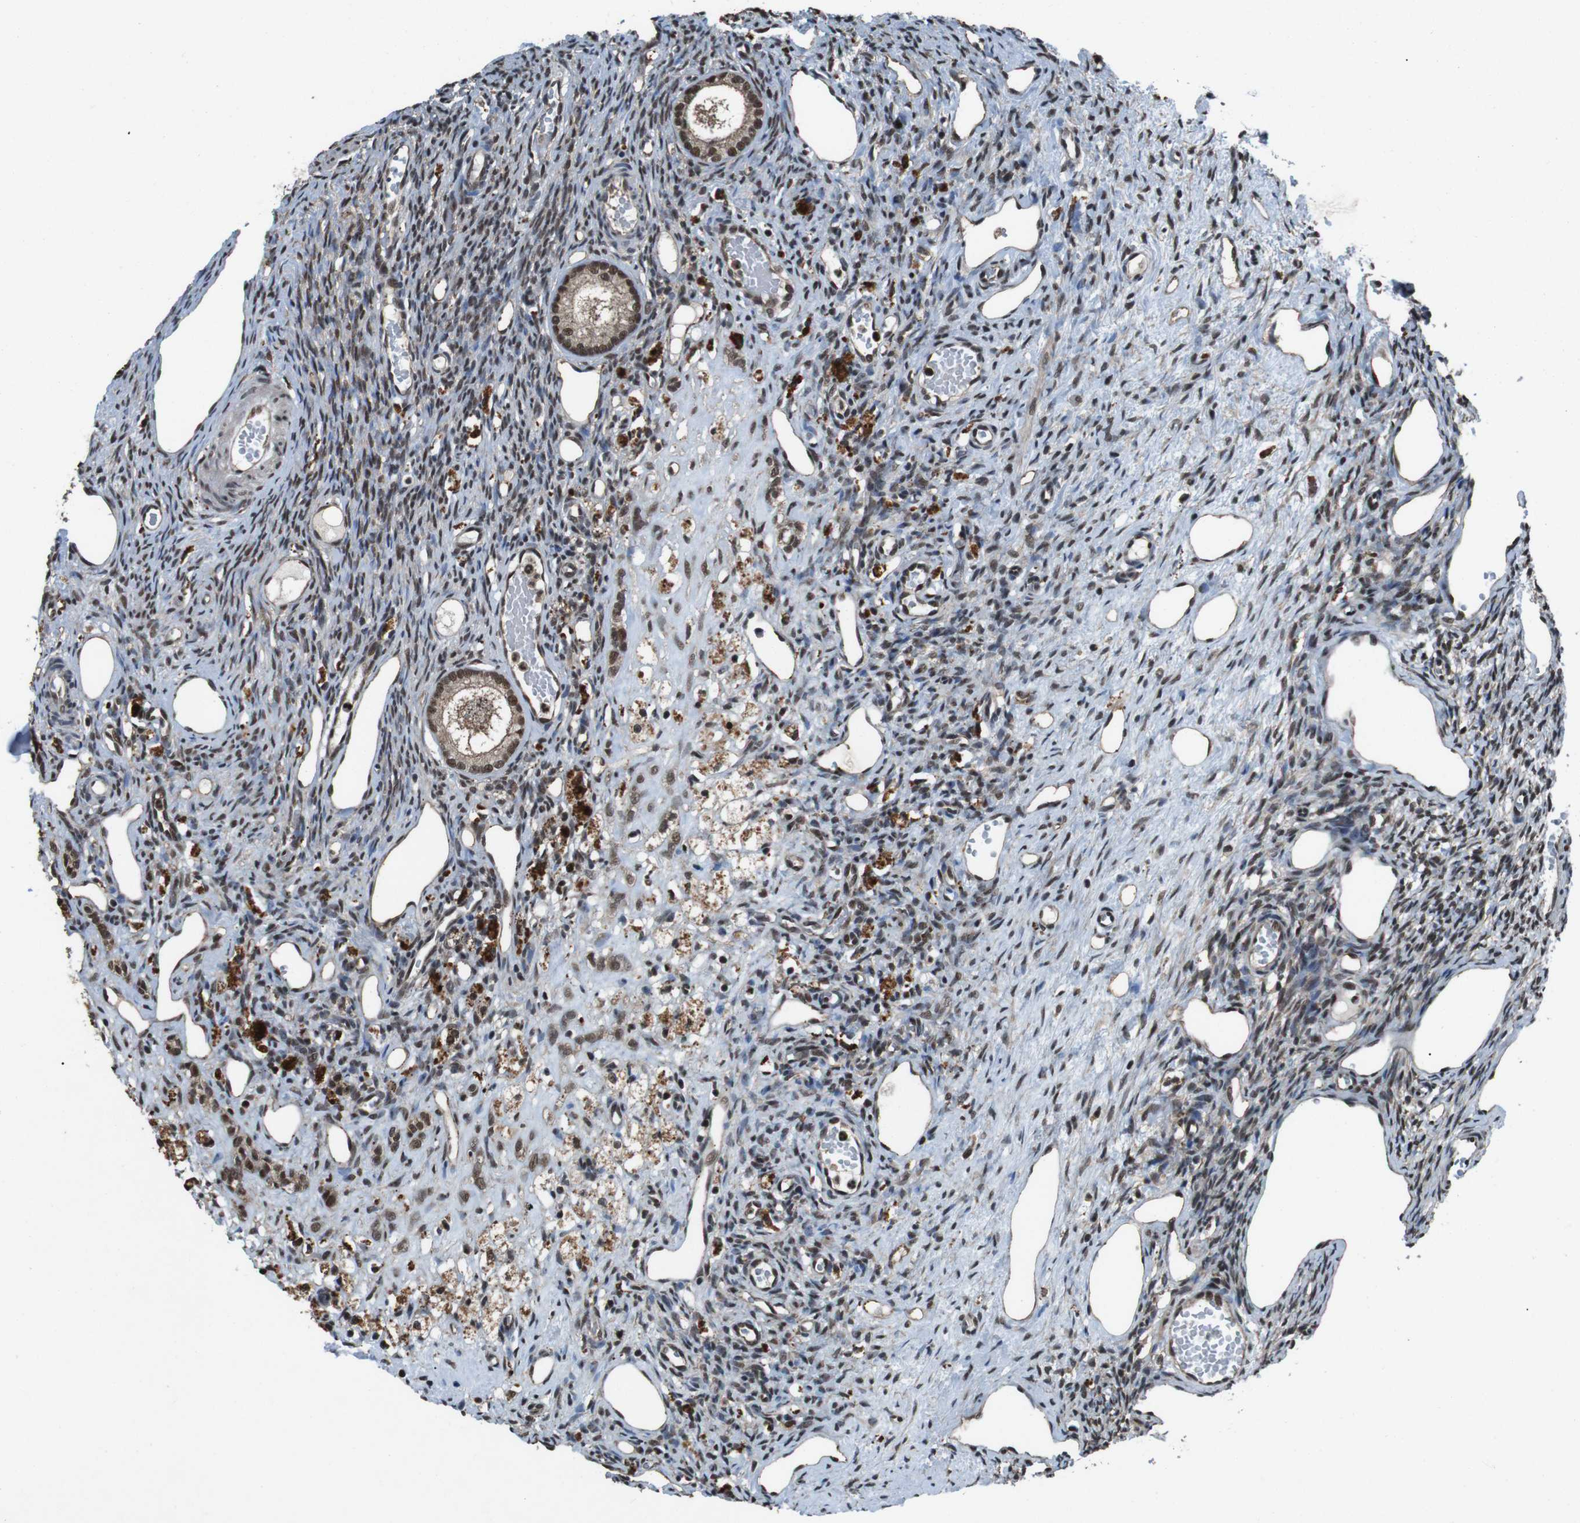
{"staining": {"intensity": "moderate", "quantity": ">75%", "location": "cytoplasmic/membranous,nuclear"}, "tissue": "ovary", "cell_type": "Follicle cells", "image_type": "normal", "snomed": [{"axis": "morphology", "description": "Normal tissue, NOS"}, {"axis": "topography", "description": "Ovary"}], "caption": "Brown immunohistochemical staining in unremarkable ovary shows moderate cytoplasmic/membranous,nuclear positivity in approximately >75% of follicle cells. (Stains: DAB (3,3'-diaminobenzidine) in brown, nuclei in blue, Microscopy: brightfield microscopy at high magnification).", "gene": "NR4A2", "patient": {"sex": "female", "age": 33}}